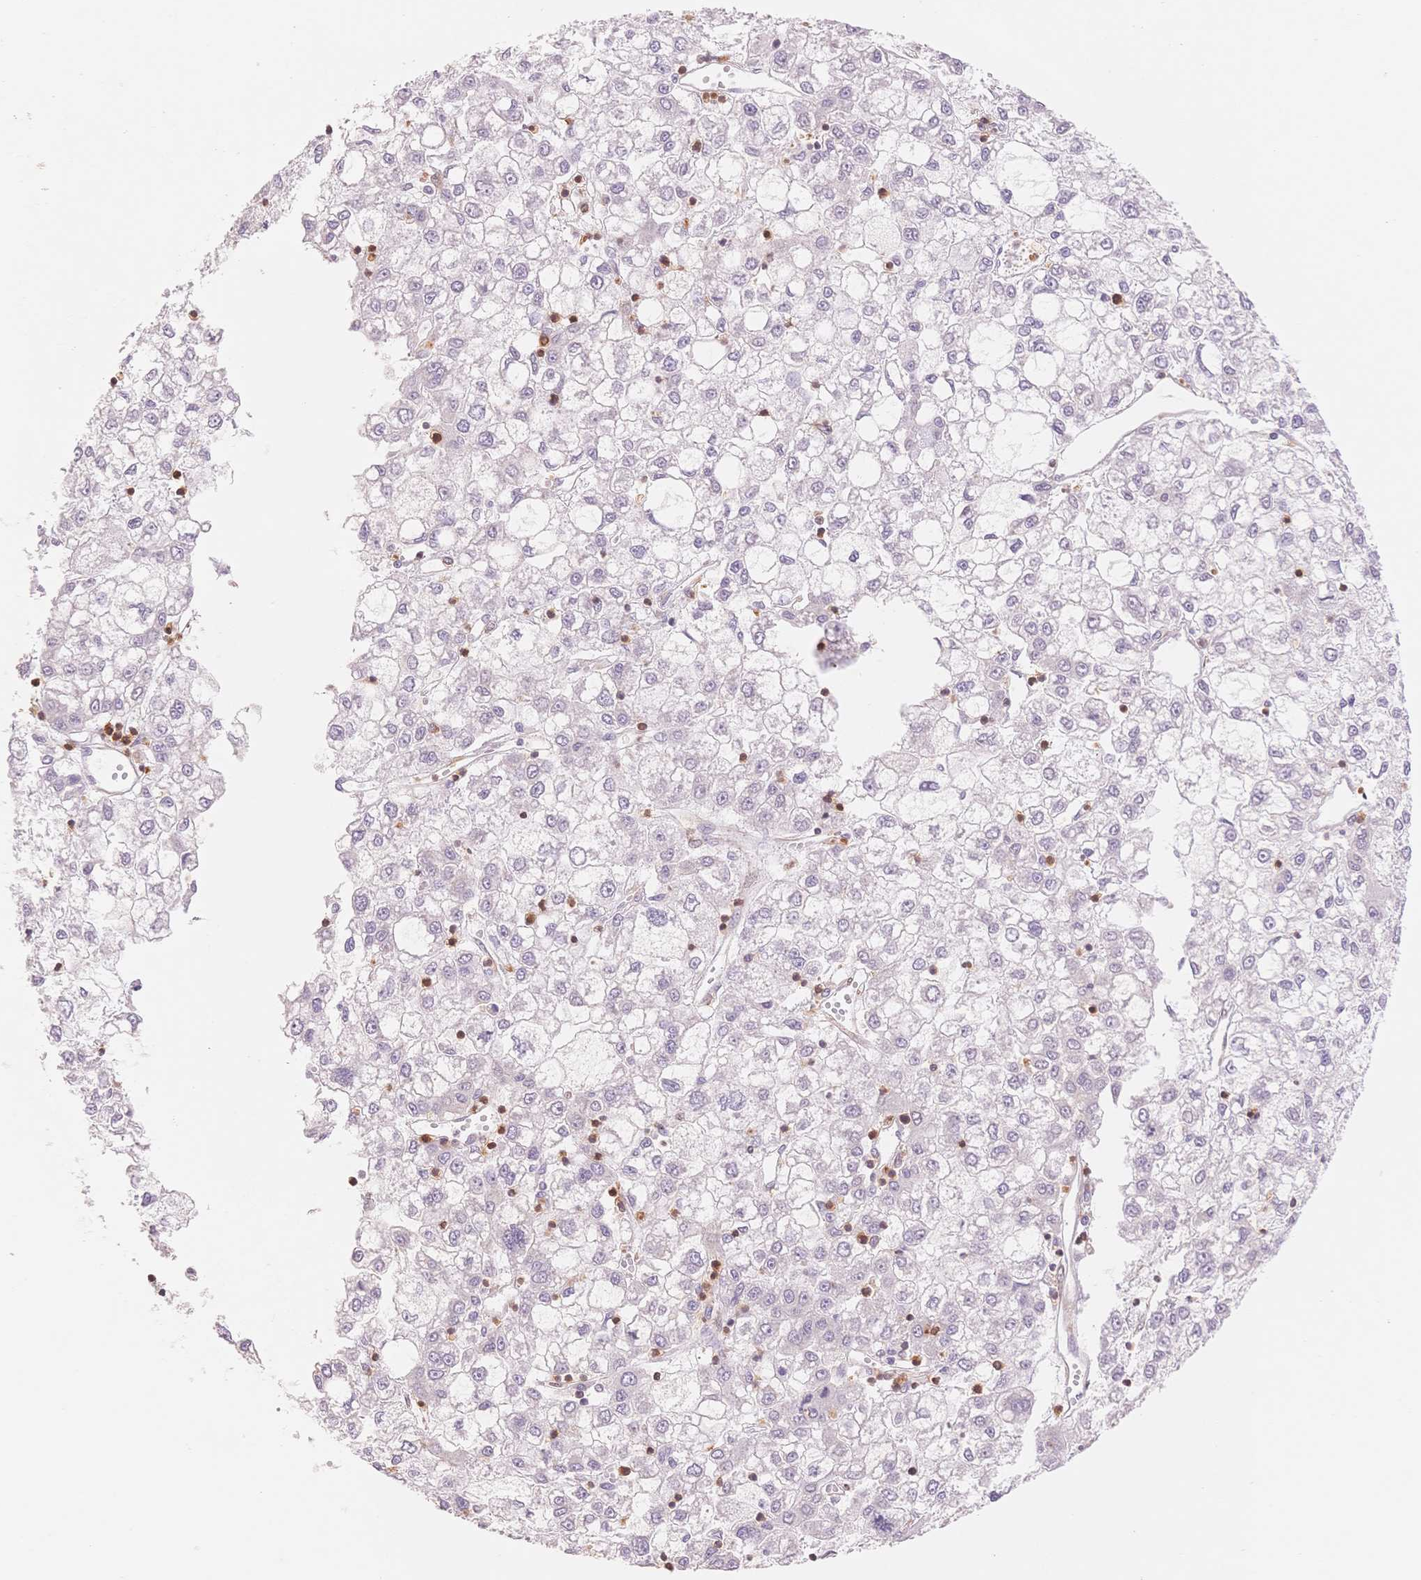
{"staining": {"intensity": "negative", "quantity": "none", "location": "none"}, "tissue": "liver cancer", "cell_type": "Tumor cells", "image_type": "cancer", "snomed": [{"axis": "morphology", "description": "Carcinoma, Hepatocellular, NOS"}, {"axis": "topography", "description": "Liver"}], "caption": "Tumor cells are negative for protein expression in human liver cancer (hepatocellular carcinoma). The staining is performed using DAB (3,3'-diaminobenzidine) brown chromogen with nuclei counter-stained in using hematoxylin.", "gene": "STK39", "patient": {"sex": "male", "age": 40}}